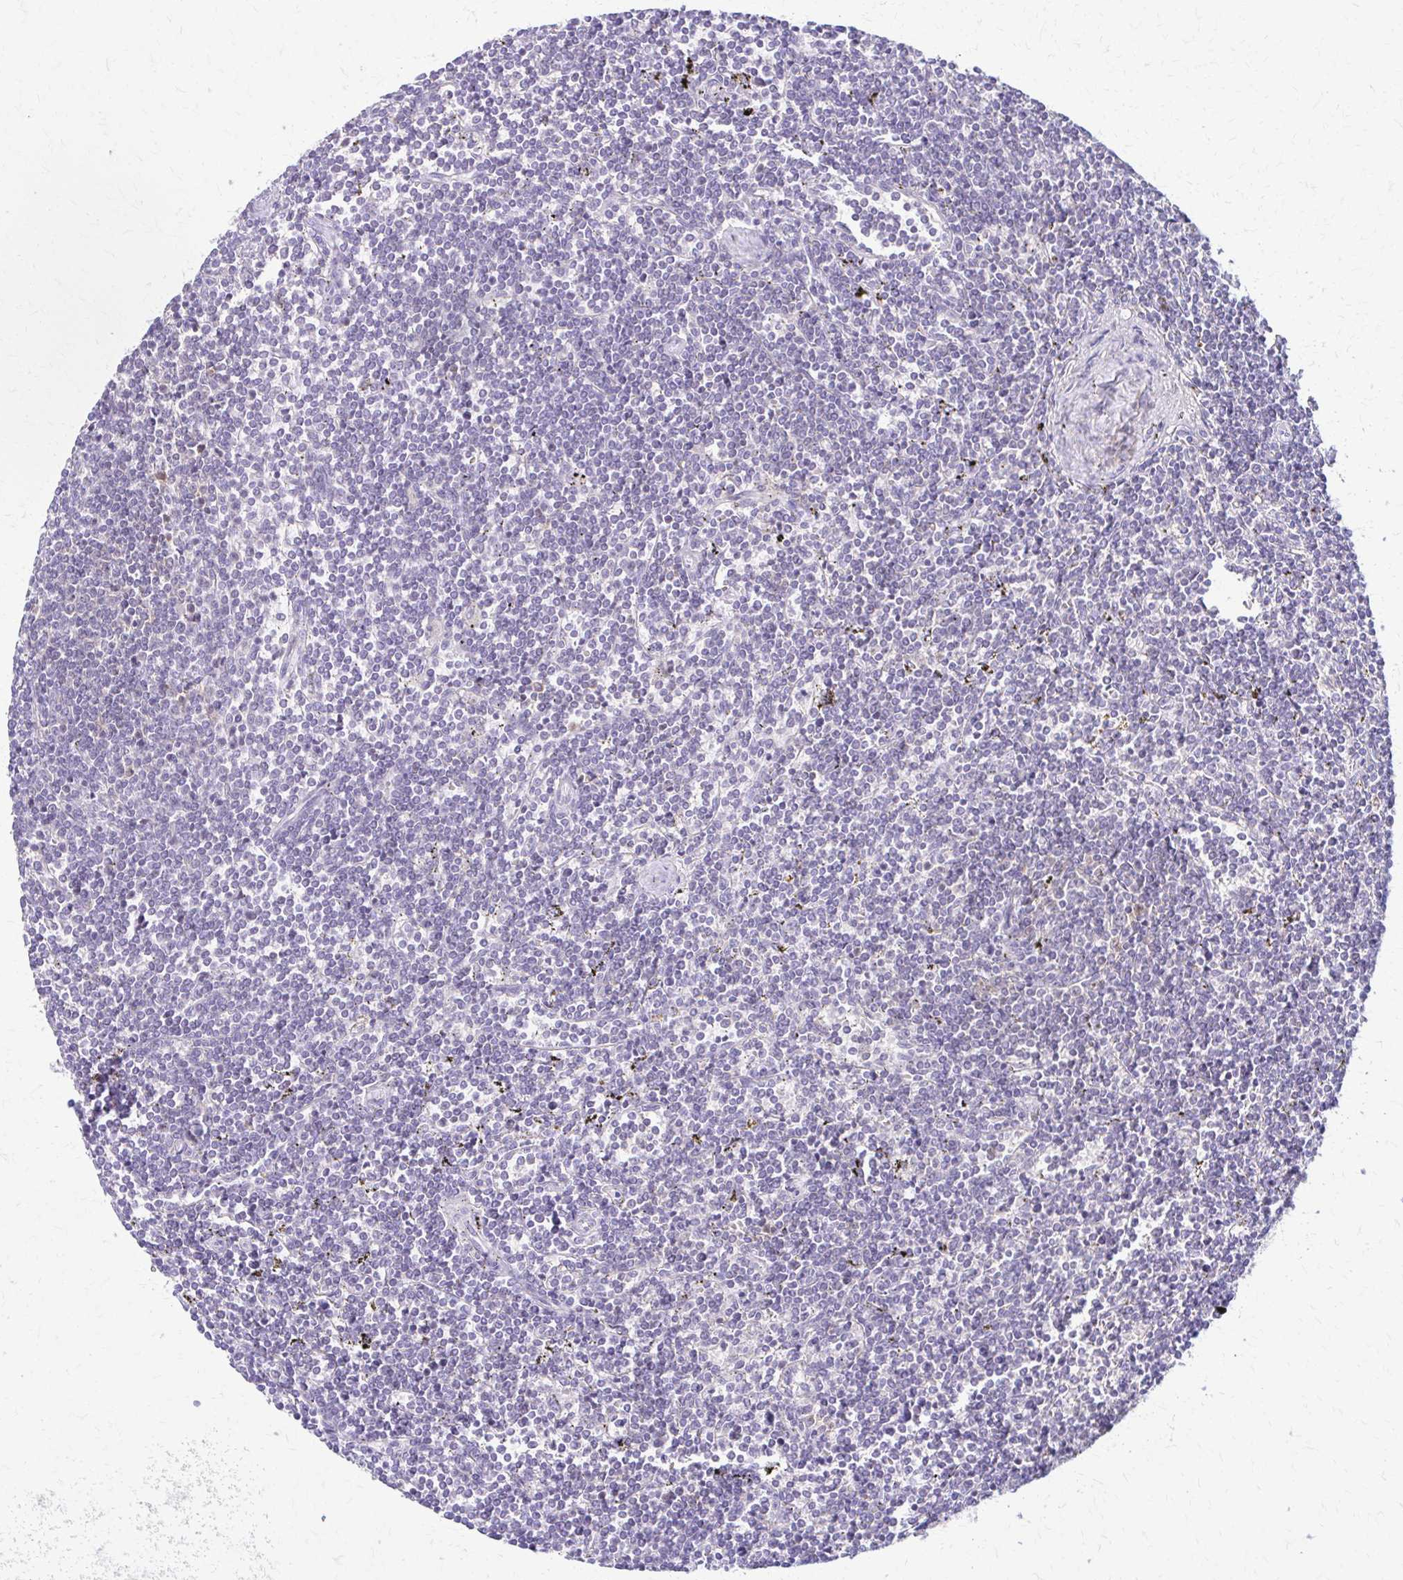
{"staining": {"intensity": "negative", "quantity": "none", "location": "none"}, "tissue": "lymphoma", "cell_type": "Tumor cells", "image_type": "cancer", "snomed": [{"axis": "morphology", "description": "Malignant lymphoma, non-Hodgkin's type, Low grade"}, {"axis": "topography", "description": "Spleen"}], "caption": "Tumor cells are negative for protein expression in human malignant lymphoma, non-Hodgkin's type (low-grade). (Stains: DAB (3,3'-diaminobenzidine) immunohistochemistry with hematoxylin counter stain, Microscopy: brightfield microscopy at high magnification).", "gene": "PIK3AP1", "patient": {"sex": "male", "age": 78}}